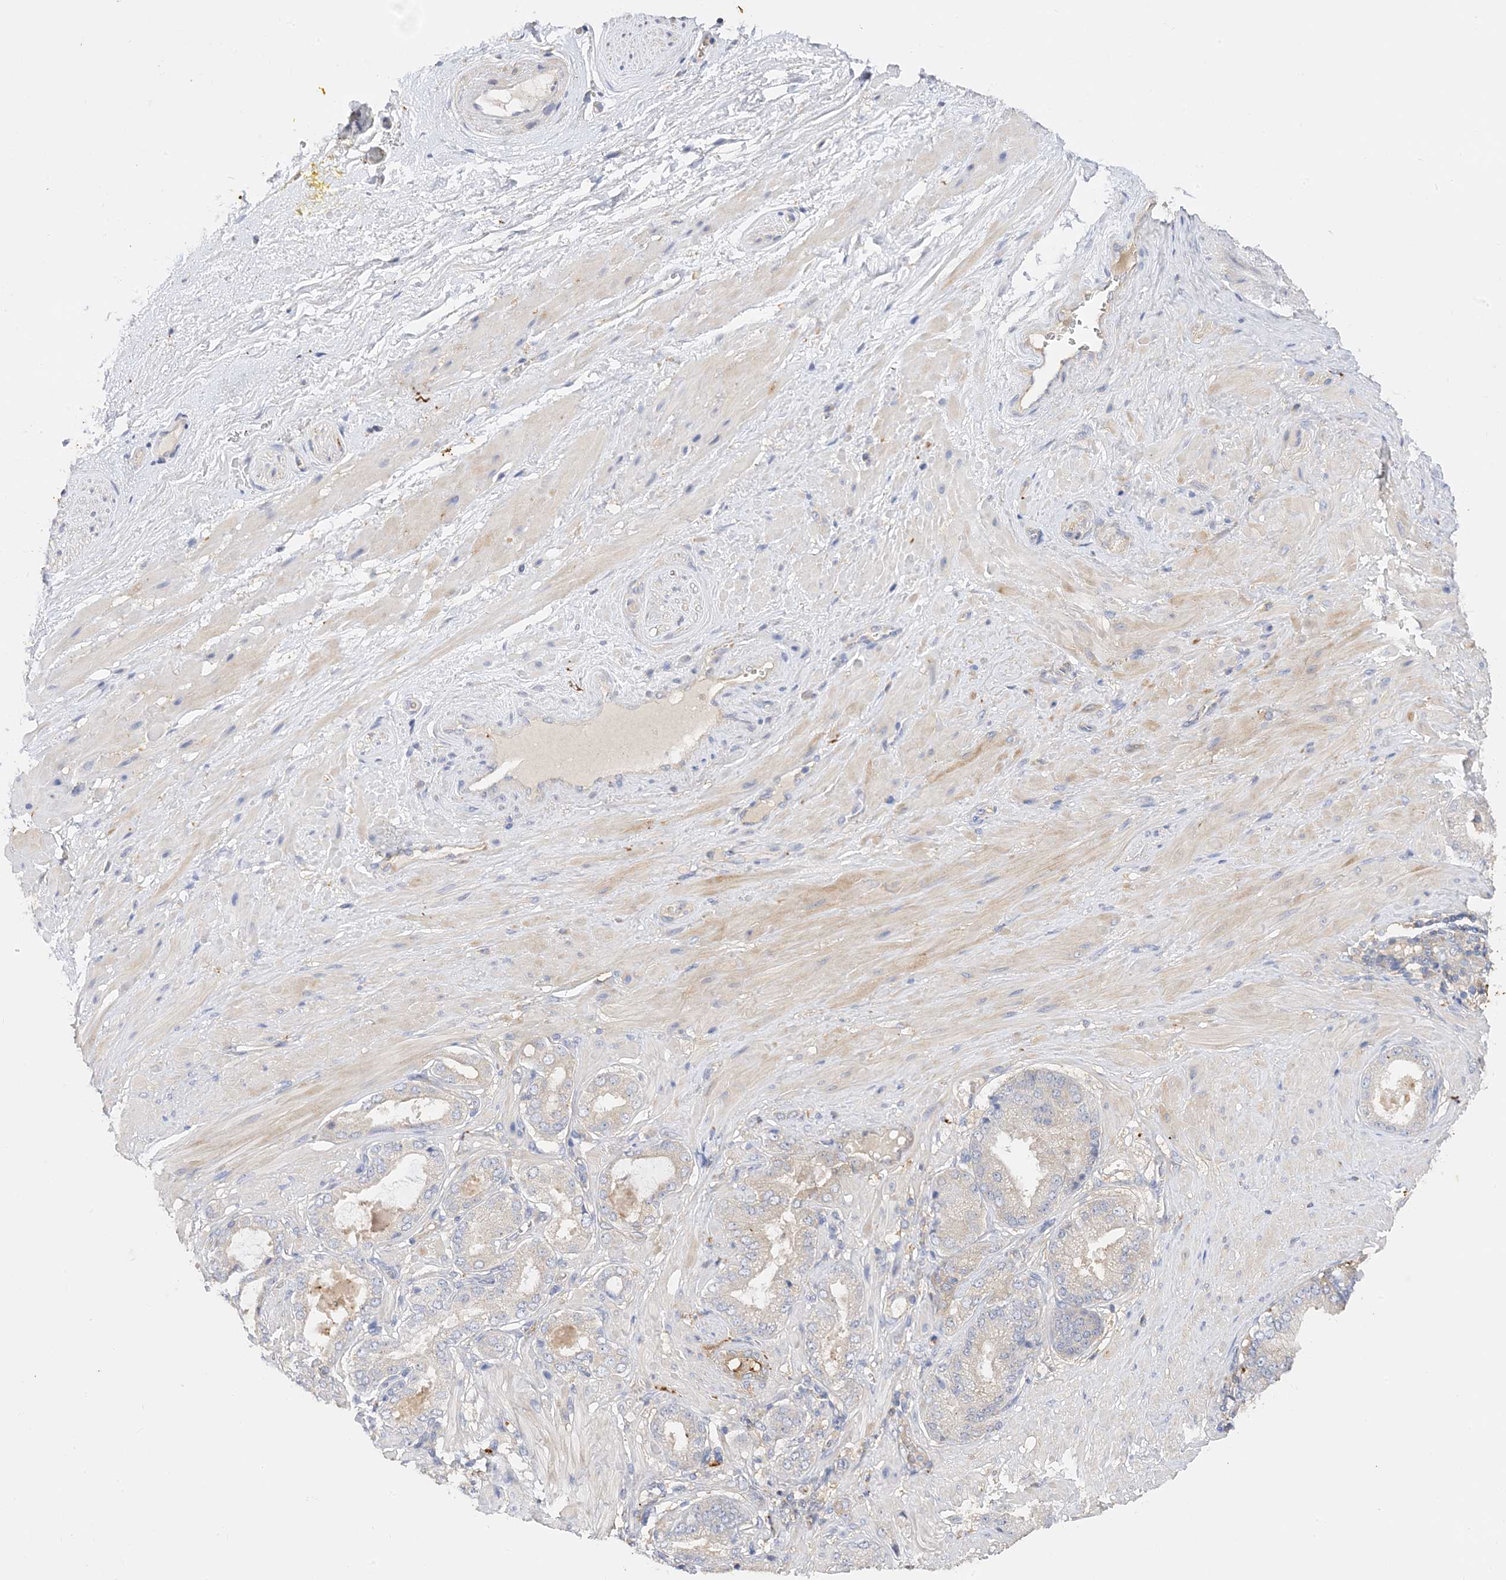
{"staining": {"intensity": "strong", "quantity": "<25%", "location": "cytoplasmic/membranous"}, "tissue": "adipose tissue", "cell_type": "Adipocytes", "image_type": "normal", "snomed": [{"axis": "morphology", "description": "Normal tissue, NOS"}, {"axis": "morphology", "description": "Adenocarcinoma, Low grade"}, {"axis": "topography", "description": "Prostate"}, {"axis": "topography", "description": "Peripheral nerve tissue"}], "caption": "Brown immunohistochemical staining in normal human adipose tissue reveals strong cytoplasmic/membranous staining in approximately <25% of adipocytes.", "gene": "ARV1", "patient": {"sex": "male", "age": 63}}